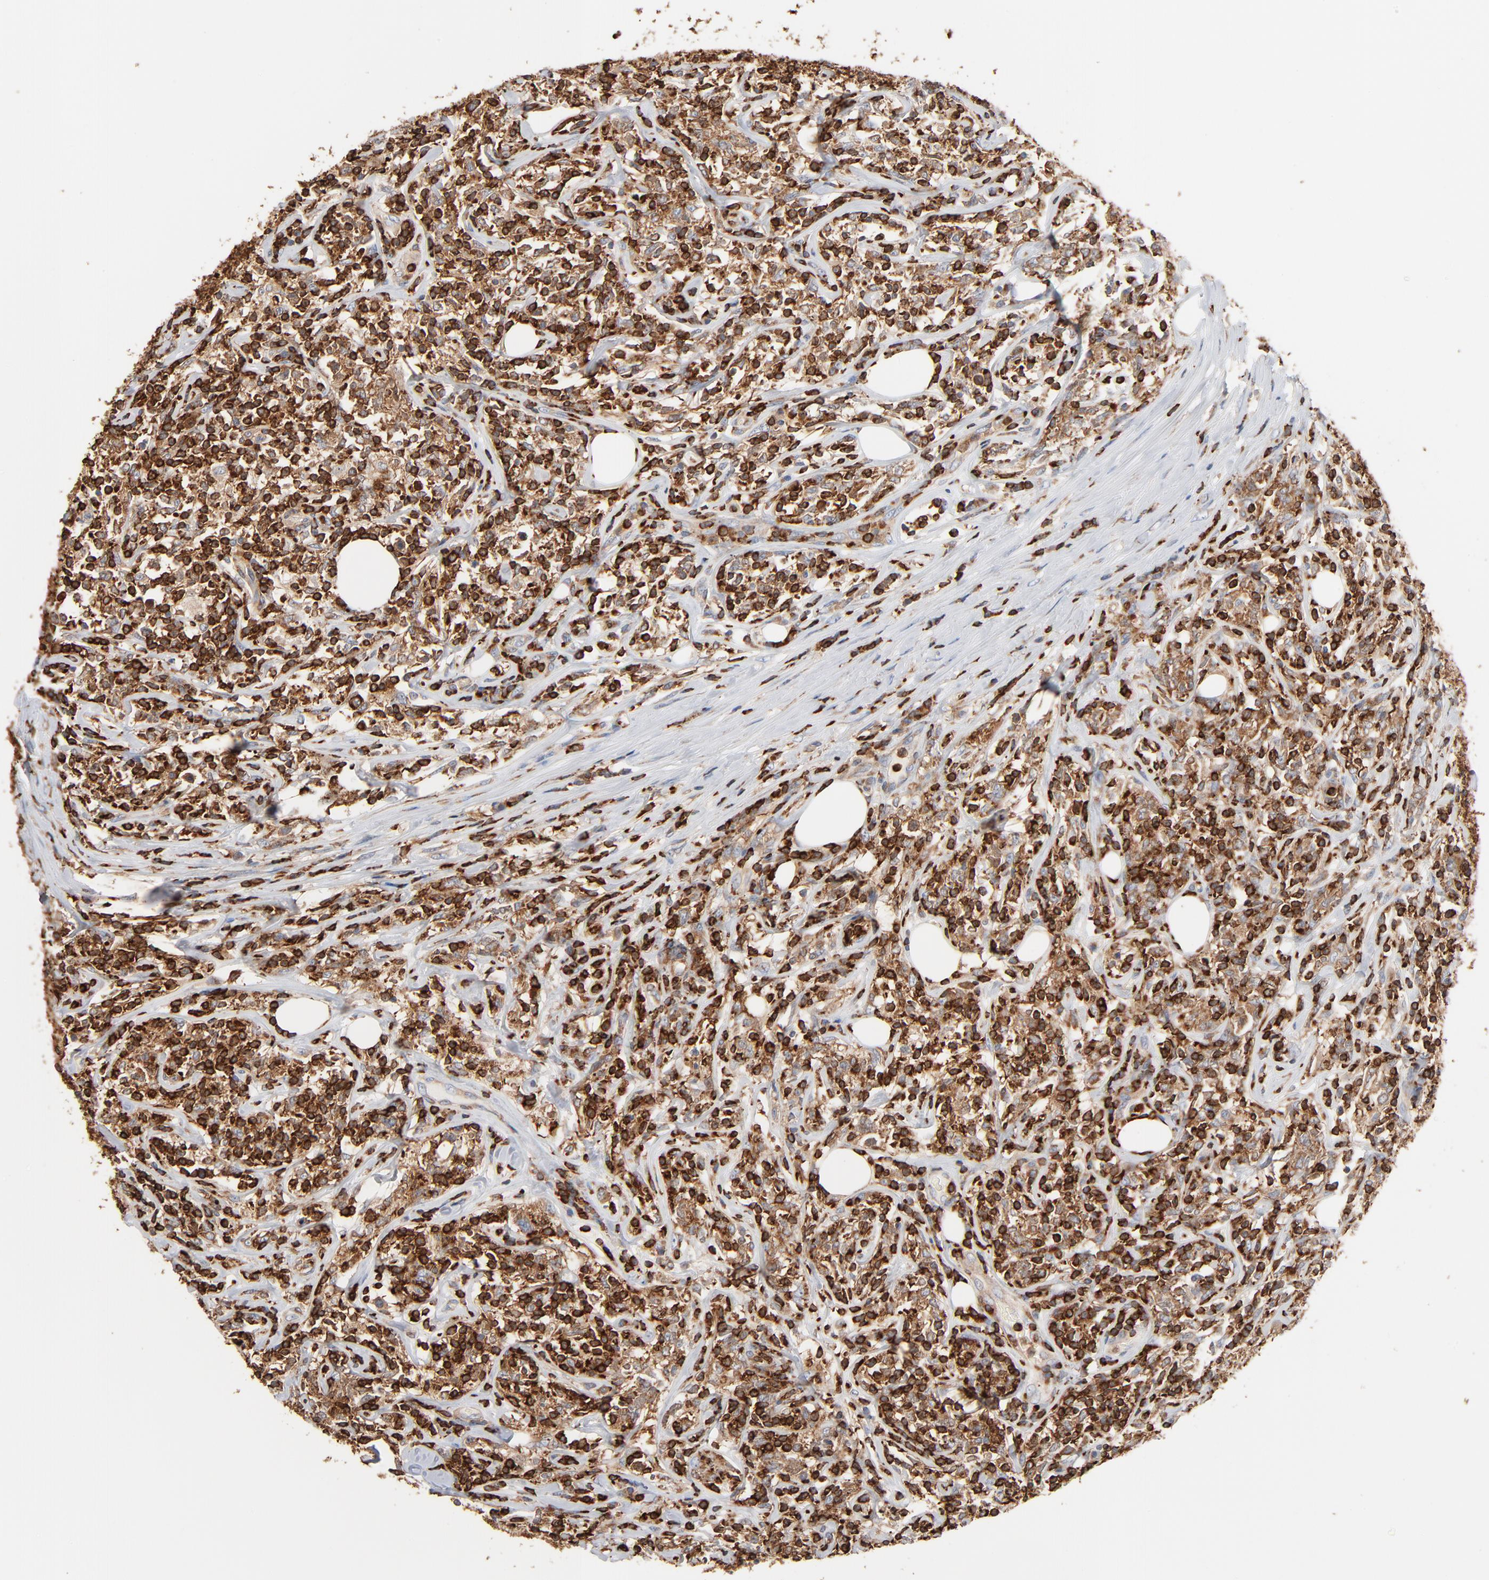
{"staining": {"intensity": "strong", "quantity": ">75%", "location": "cytoplasmic/membranous"}, "tissue": "lymphoma", "cell_type": "Tumor cells", "image_type": "cancer", "snomed": [{"axis": "morphology", "description": "Malignant lymphoma, non-Hodgkin's type, High grade"}, {"axis": "topography", "description": "Lymph node"}], "caption": "Protein expression analysis of human lymphoma reveals strong cytoplasmic/membranous positivity in about >75% of tumor cells.", "gene": "SH3KBP1", "patient": {"sex": "female", "age": 84}}